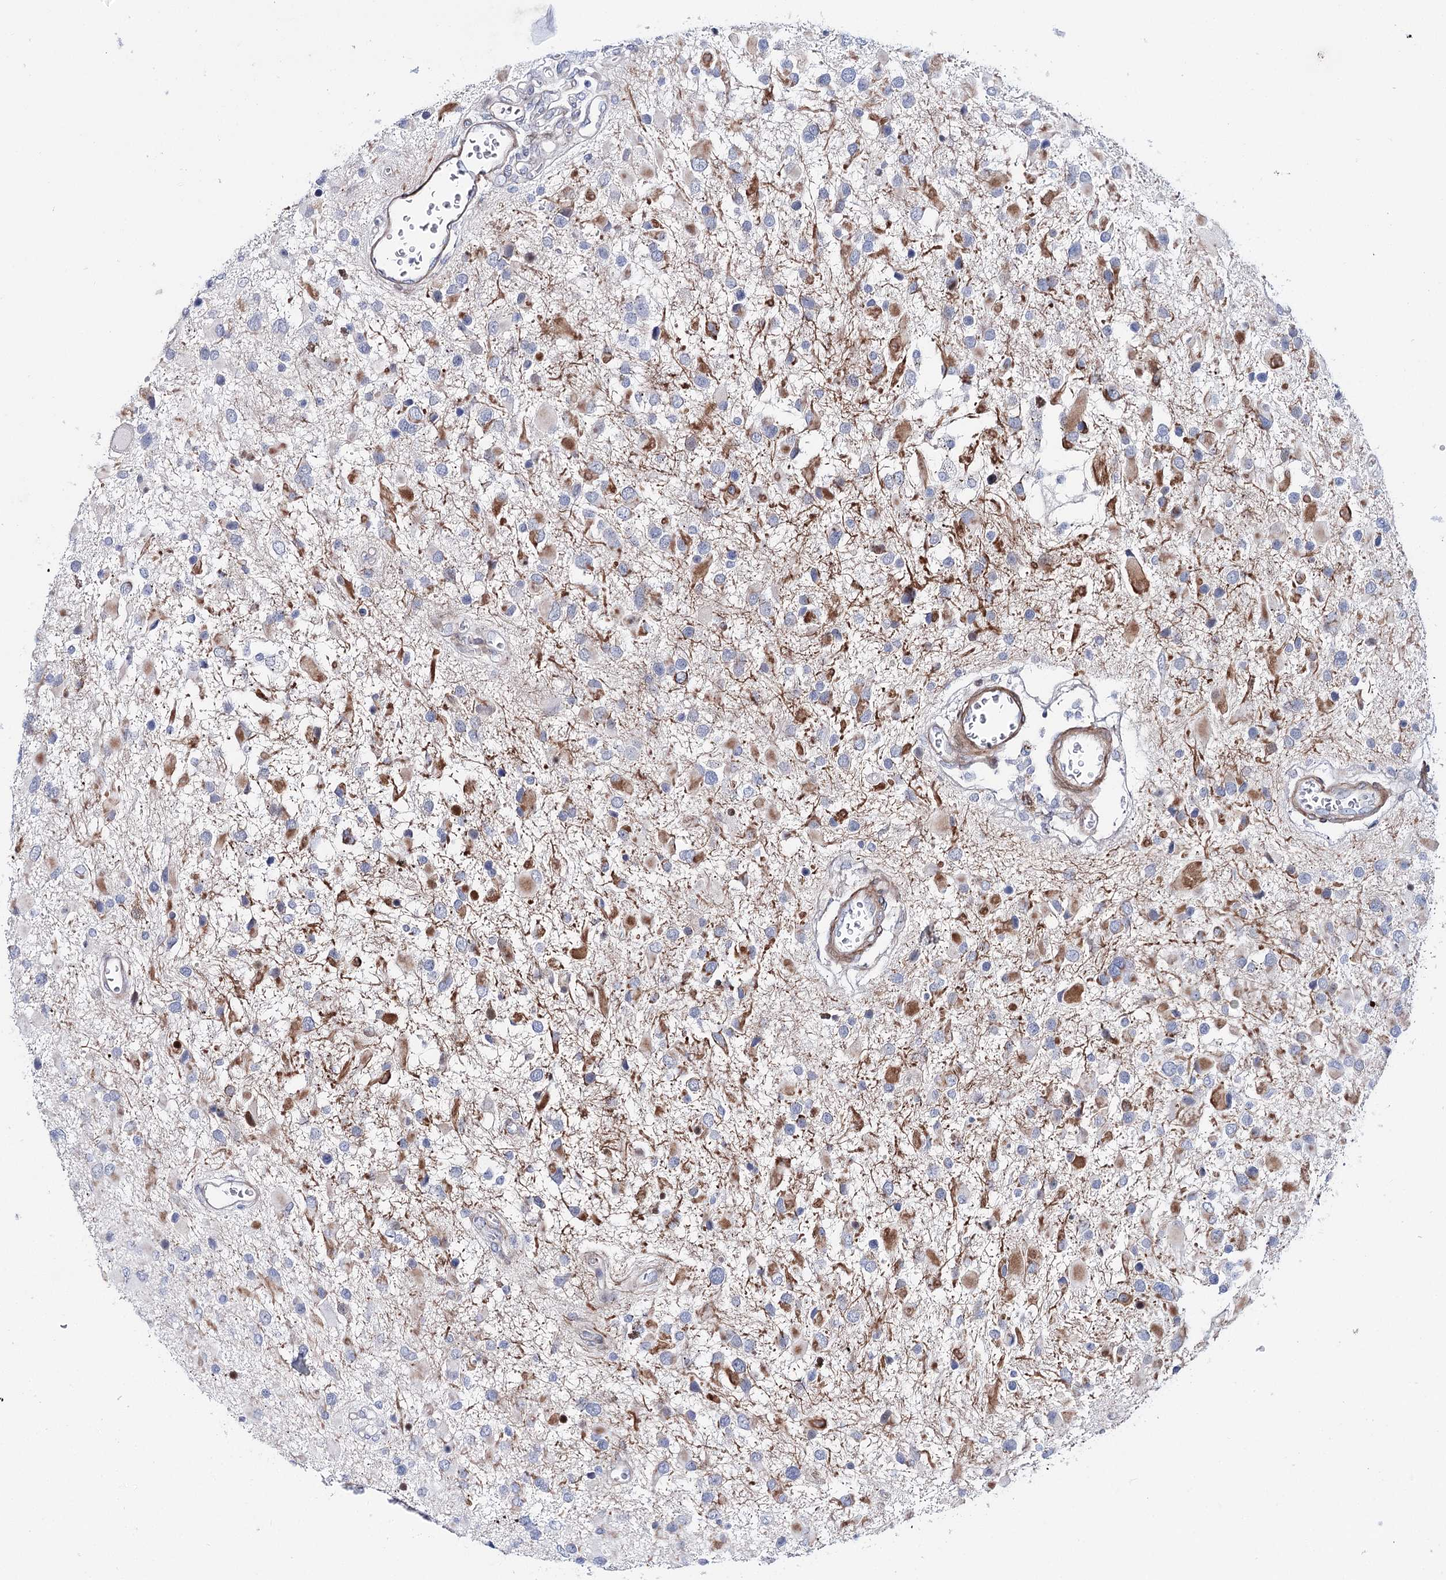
{"staining": {"intensity": "negative", "quantity": "none", "location": "none"}, "tissue": "glioma", "cell_type": "Tumor cells", "image_type": "cancer", "snomed": [{"axis": "morphology", "description": "Glioma, malignant, High grade"}, {"axis": "topography", "description": "Brain"}], "caption": "This photomicrograph is of malignant glioma (high-grade) stained with immunohistochemistry (IHC) to label a protein in brown with the nuclei are counter-stained blue. There is no expression in tumor cells.", "gene": "ANKRD23", "patient": {"sex": "male", "age": 53}}